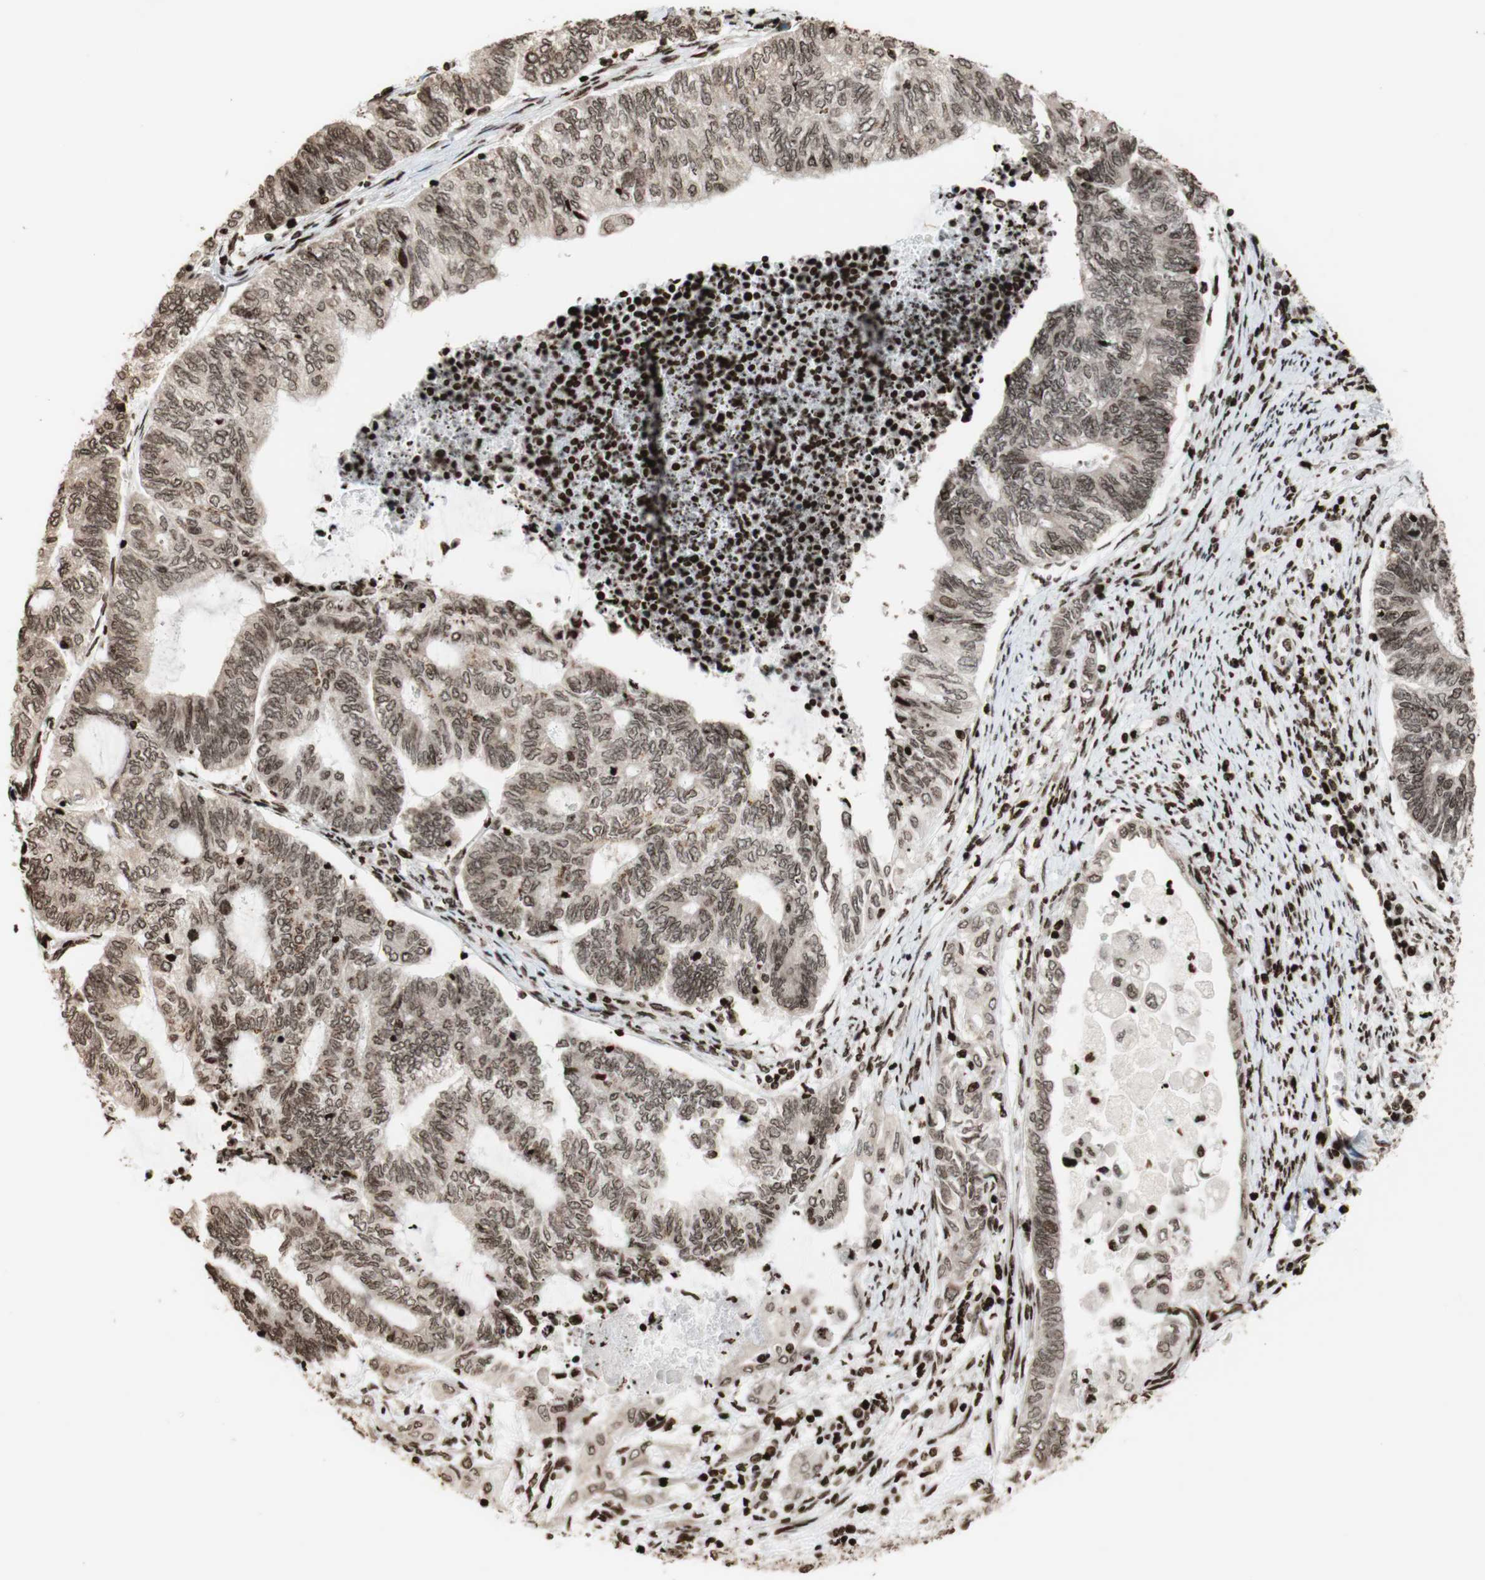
{"staining": {"intensity": "moderate", "quantity": ">75%", "location": "nuclear"}, "tissue": "endometrial cancer", "cell_type": "Tumor cells", "image_type": "cancer", "snomed": [{"axis": "morphology", "description": "Adenocarcinoma, NOS"}, {"axis": "topography", "description": "Uterus"}, {"axis": "topography", "description": "Endometrium"}], "caption": "The immunohistochemical stain shows moderate nuclear positivity in tumor cells of endometrial cancer tissue.", "gene": "NCAPD2", "patient": {"sex": "female", "age": 70}}